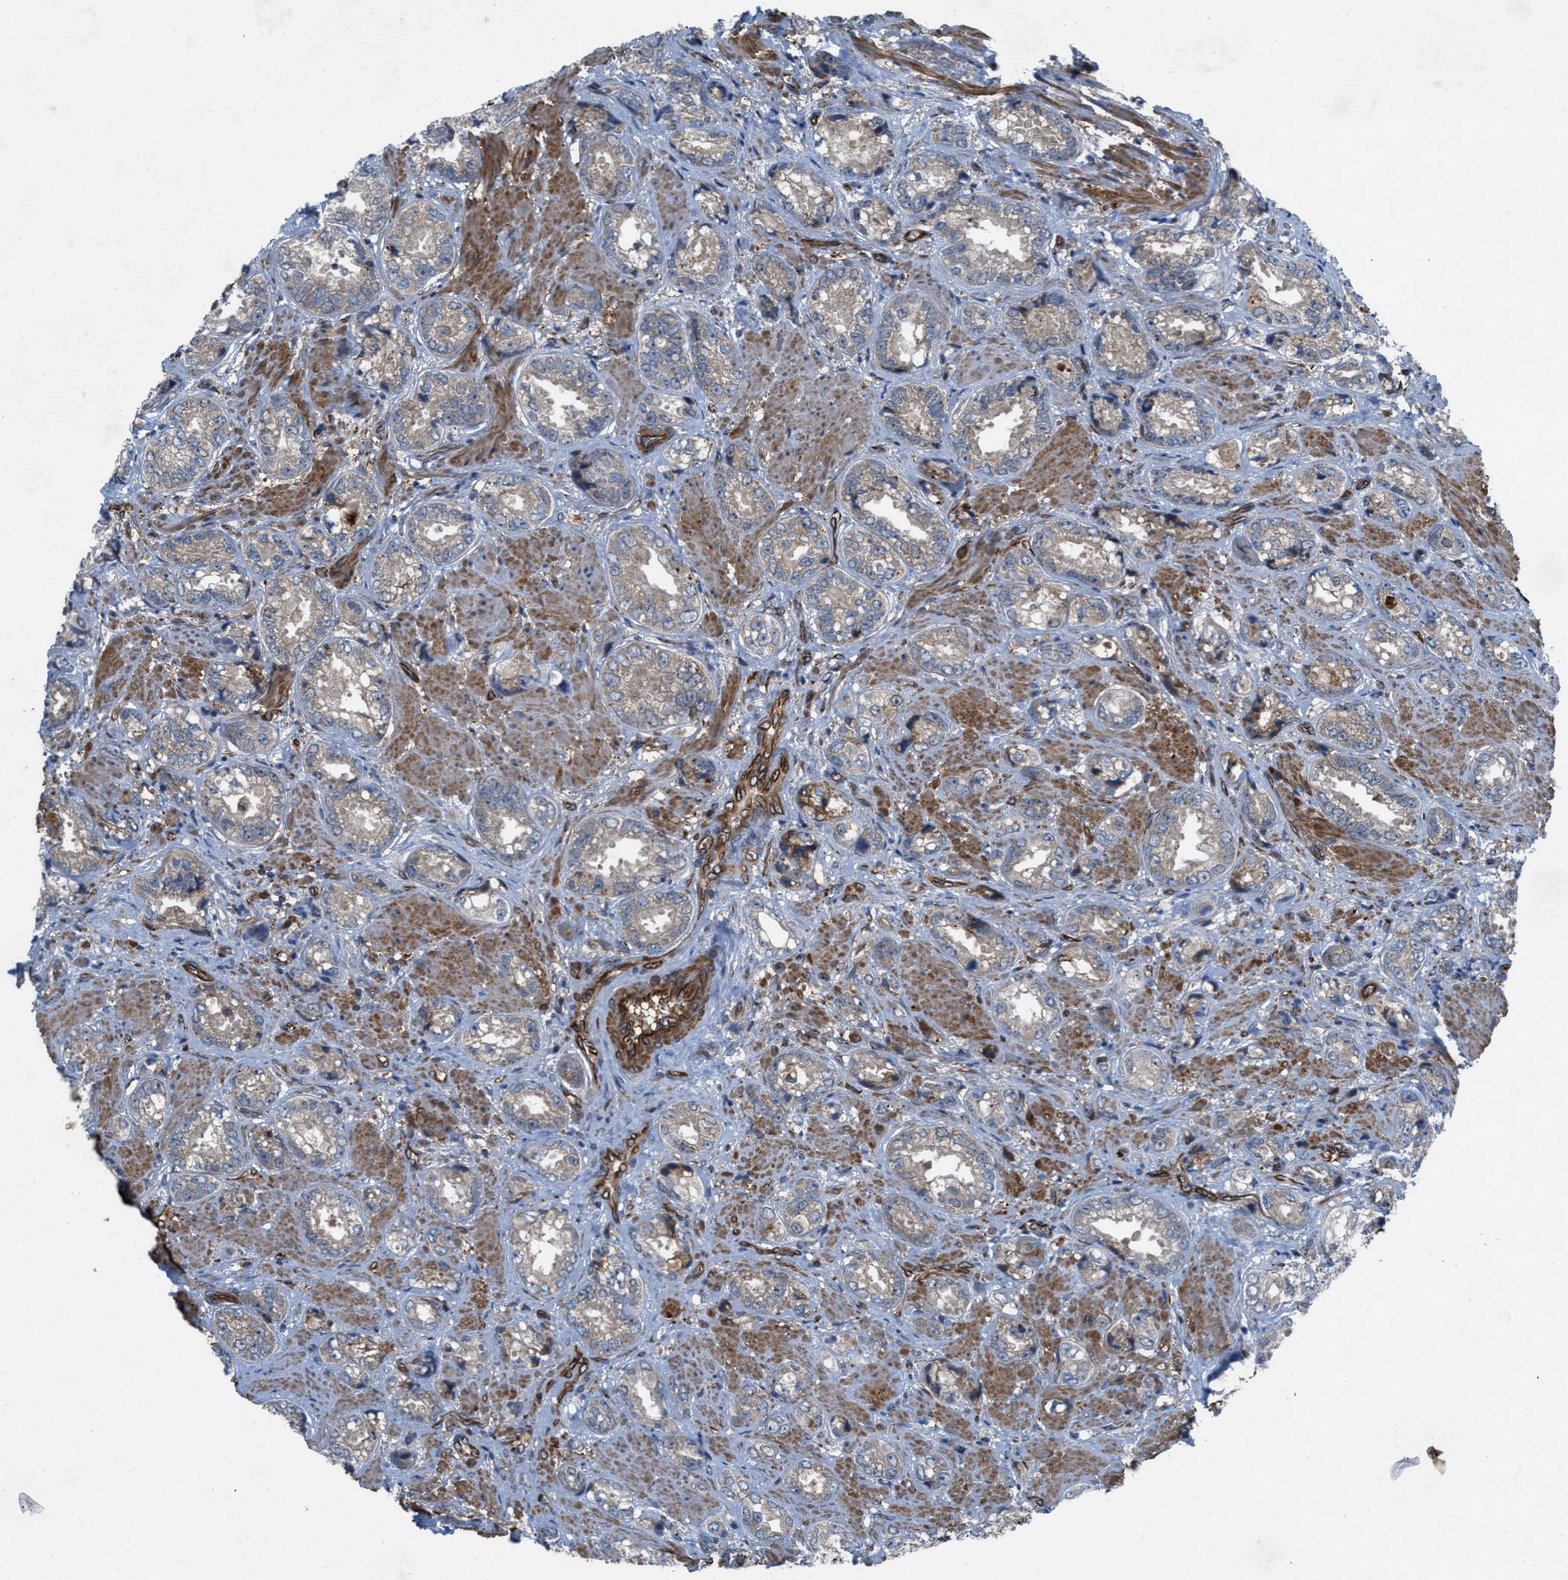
{"staining": {"intensity": "weak", "quantity": "<25%", "location": "cytoplasmic/membranous"}, "tissue": "prostate cancer", "cell_type": "Tumor cells", "image_type": "cancer", "snomed": [{"axis": "morphology", "description": "Adenocarcinoma, High grade"}, {"axis": "topography", "description": "Prostate"}], "caption": "DAB immunohistochemical staining of human prostate adenocarcinoma (high-grade) exhibits no significant positivity in tumor cells. (DAB (3,3'-diaminobenzidine) IHC visualized using brightfield microscopy, high magnification).", "gene": "SLC6A9", "patient": {"sex": "male", "age": 61}}